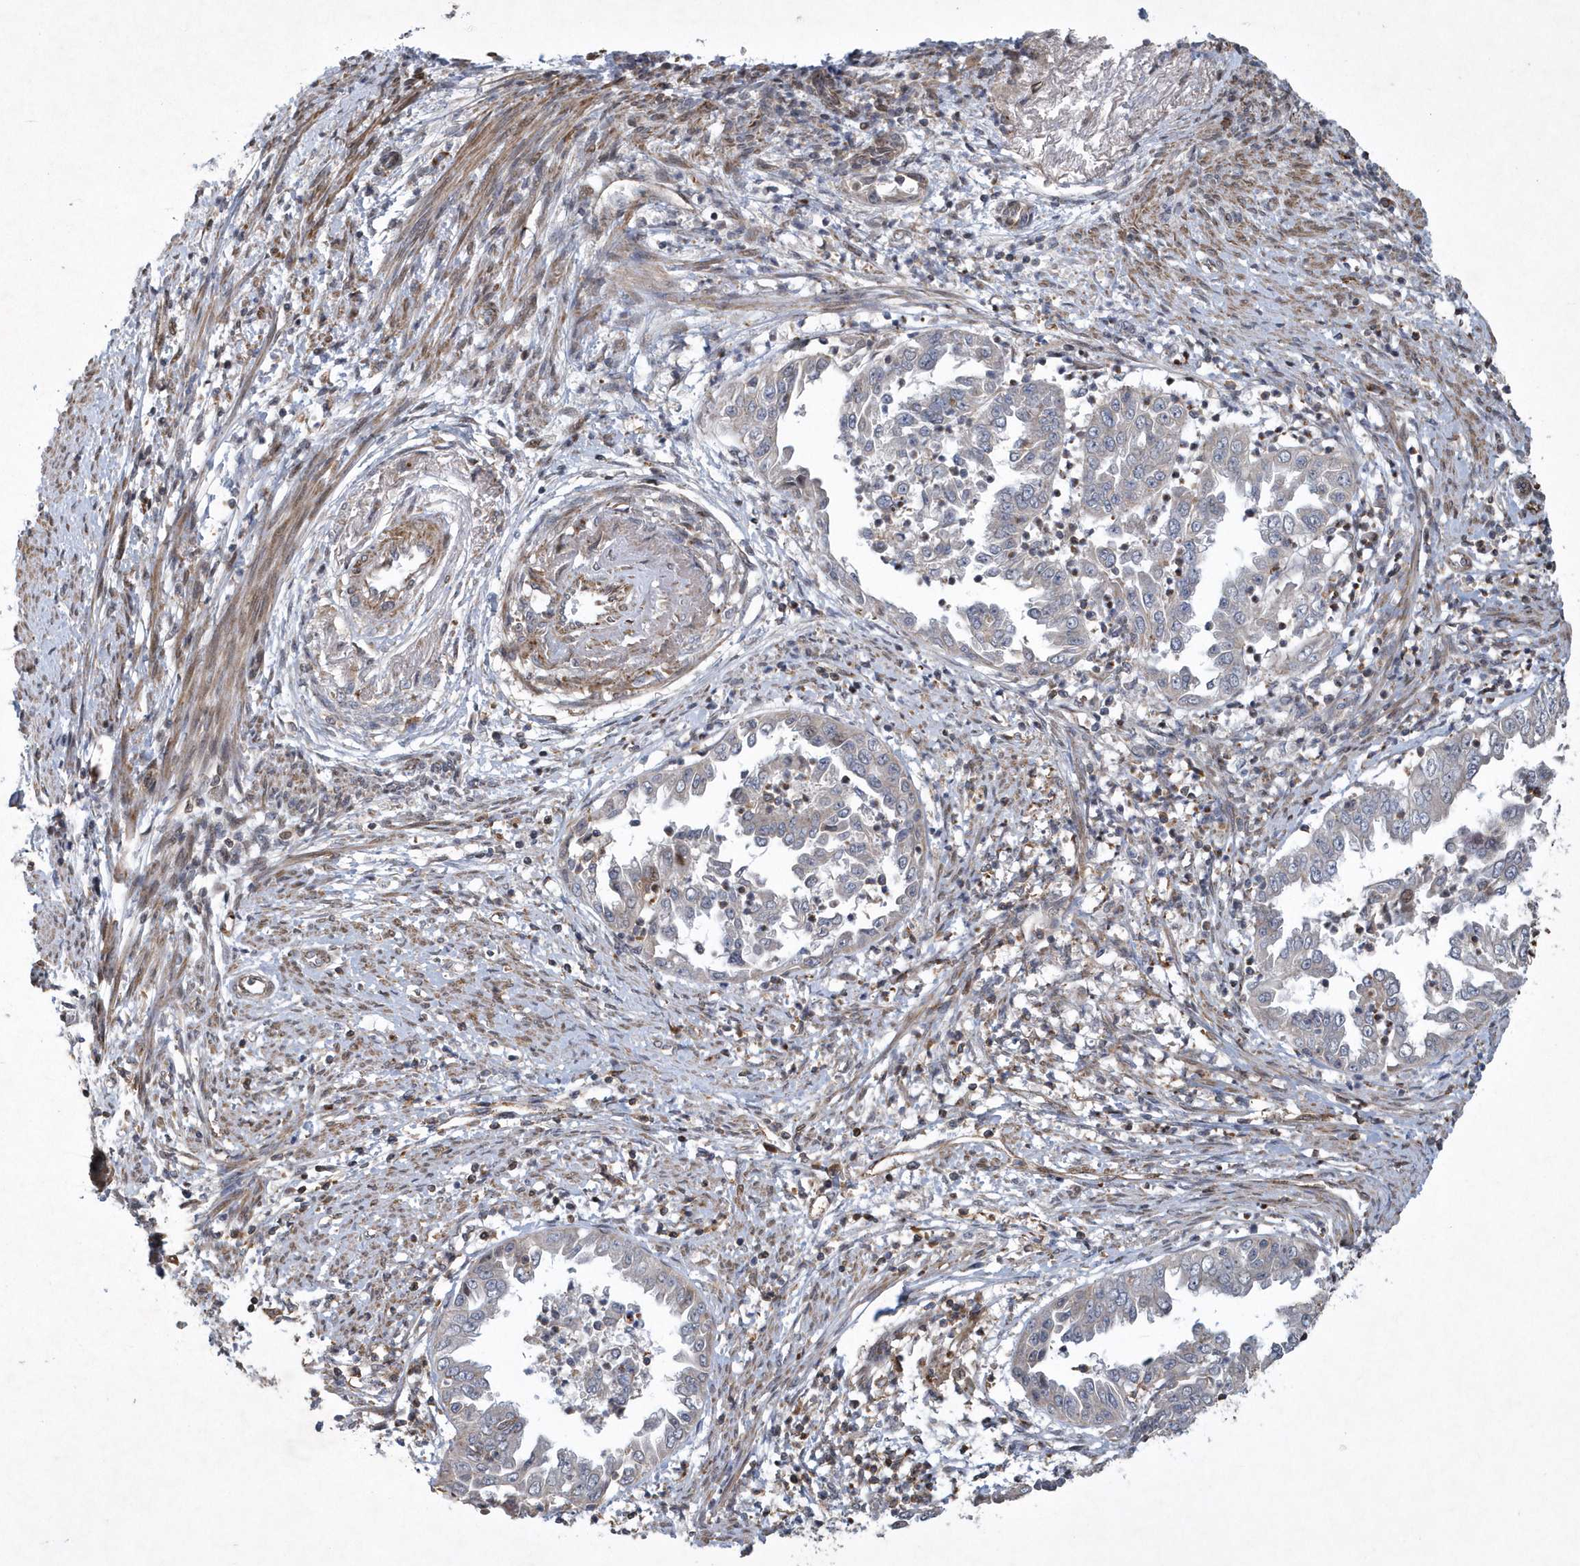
{"staining": {"intensity": "weak", "quantity": "<25%", "location": "cytoplasmic/membranous"}, "tissue": "endometrial cancer", "cell_type": "Tumor cells", "image_type": "cancer", "snomed": [{"axis": "morphology", "description": "Adenocarcinoma, NOS"}, {"axis": "topography", "description": "Endometrium"}], "caption": "Tumor cells are negative for brown protein staining in endometrial cancer.", "gene": "N4BP2", "patient": {"sex": "female", "age": 85}}